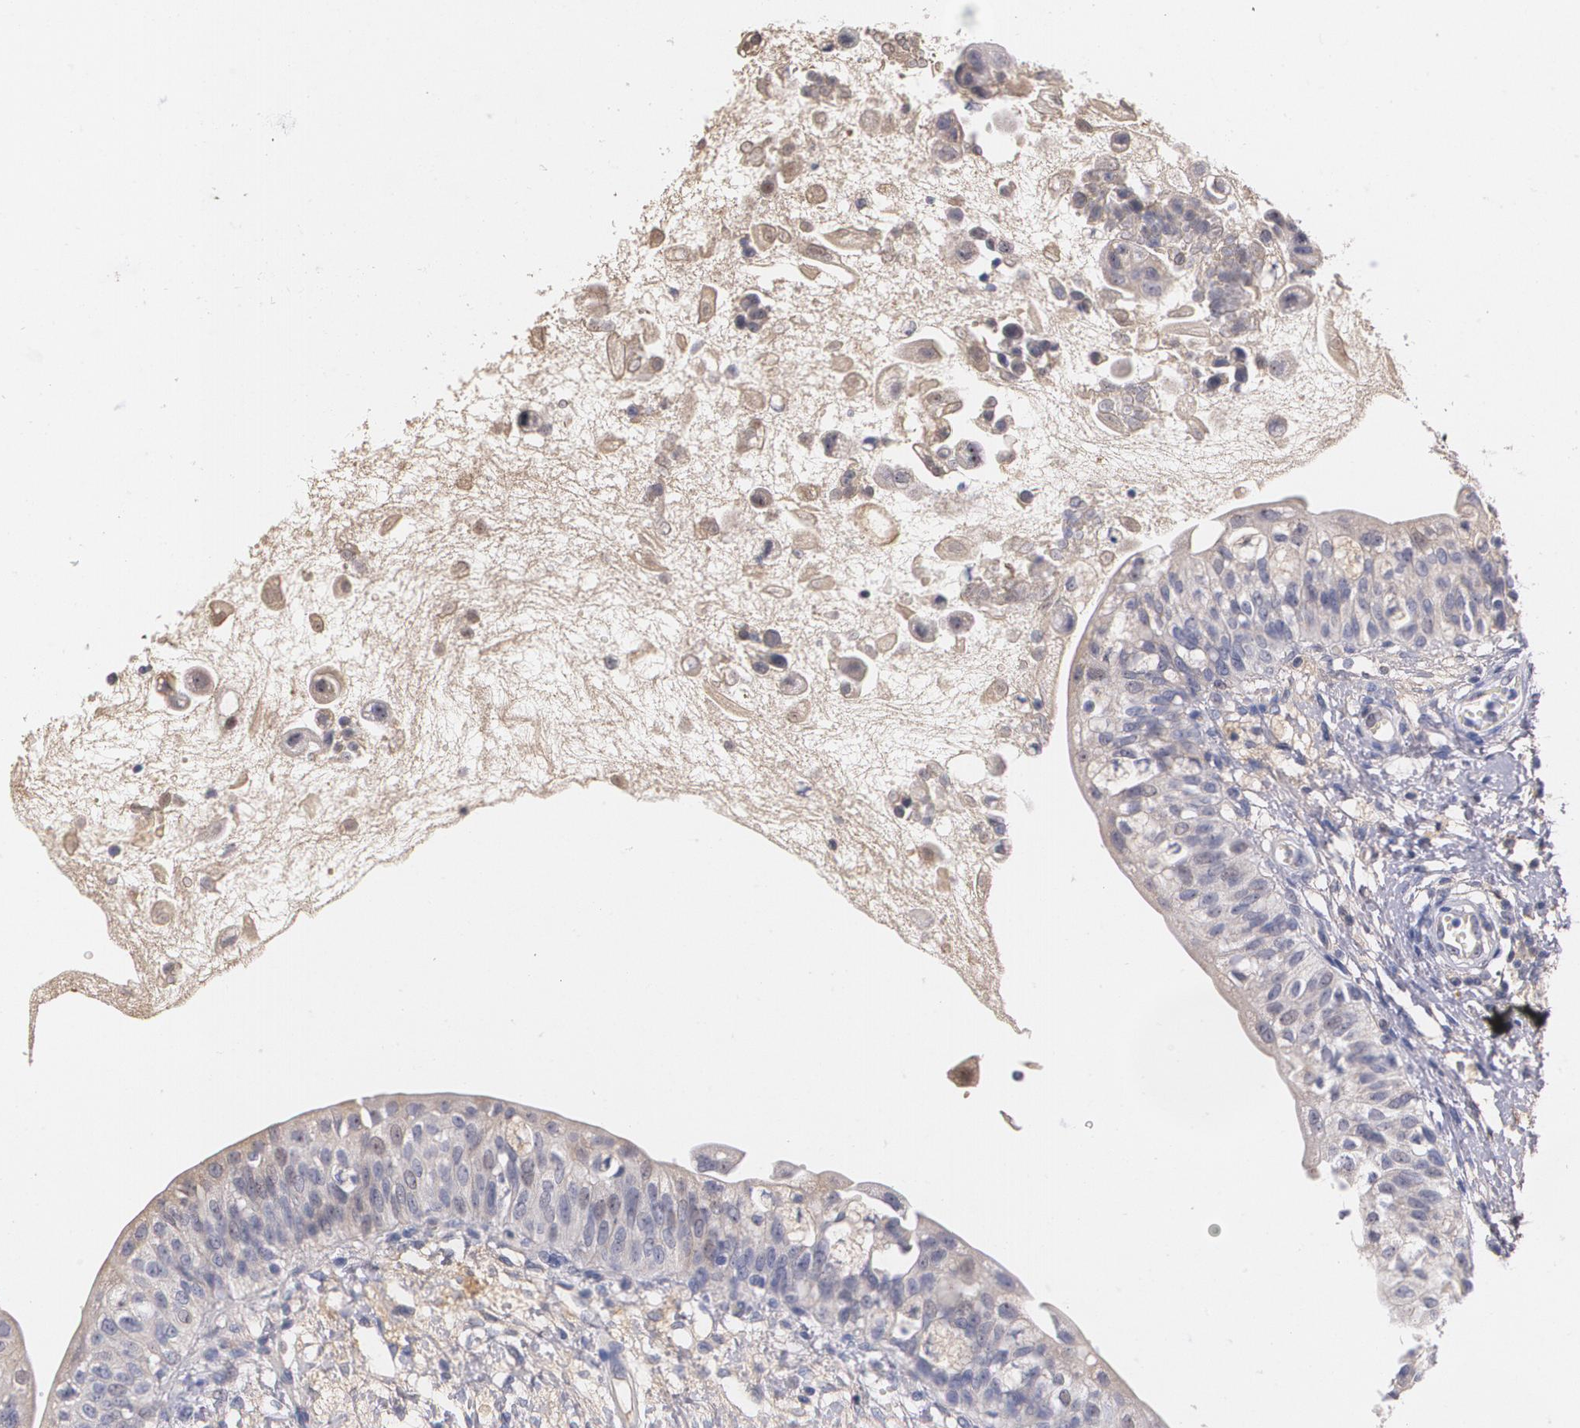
{"staining": {"intensity": "moderate", "quantity": ">75%", "location": "cytoplasmic/membranous"}, "tissue": "urinary bladder", "cell_type": "Urothelial cells", "image_type": "normal", "snomed": [{"axis": "morphology", "description": "Normal tissue, NOS"}, {"axis": "topography", "description": "Urinary bladder"}], "caption": "Immunohistochemistry (IHC) (DAB (3,3'-diaminobenzidine)) staining of benign human urinary bladder displays moderate cytoplasmic/membranous protein positivity in about >75% of urothelial cells.", "gene": "AMBP", "patient": {"sex": "female", "age": 55}}